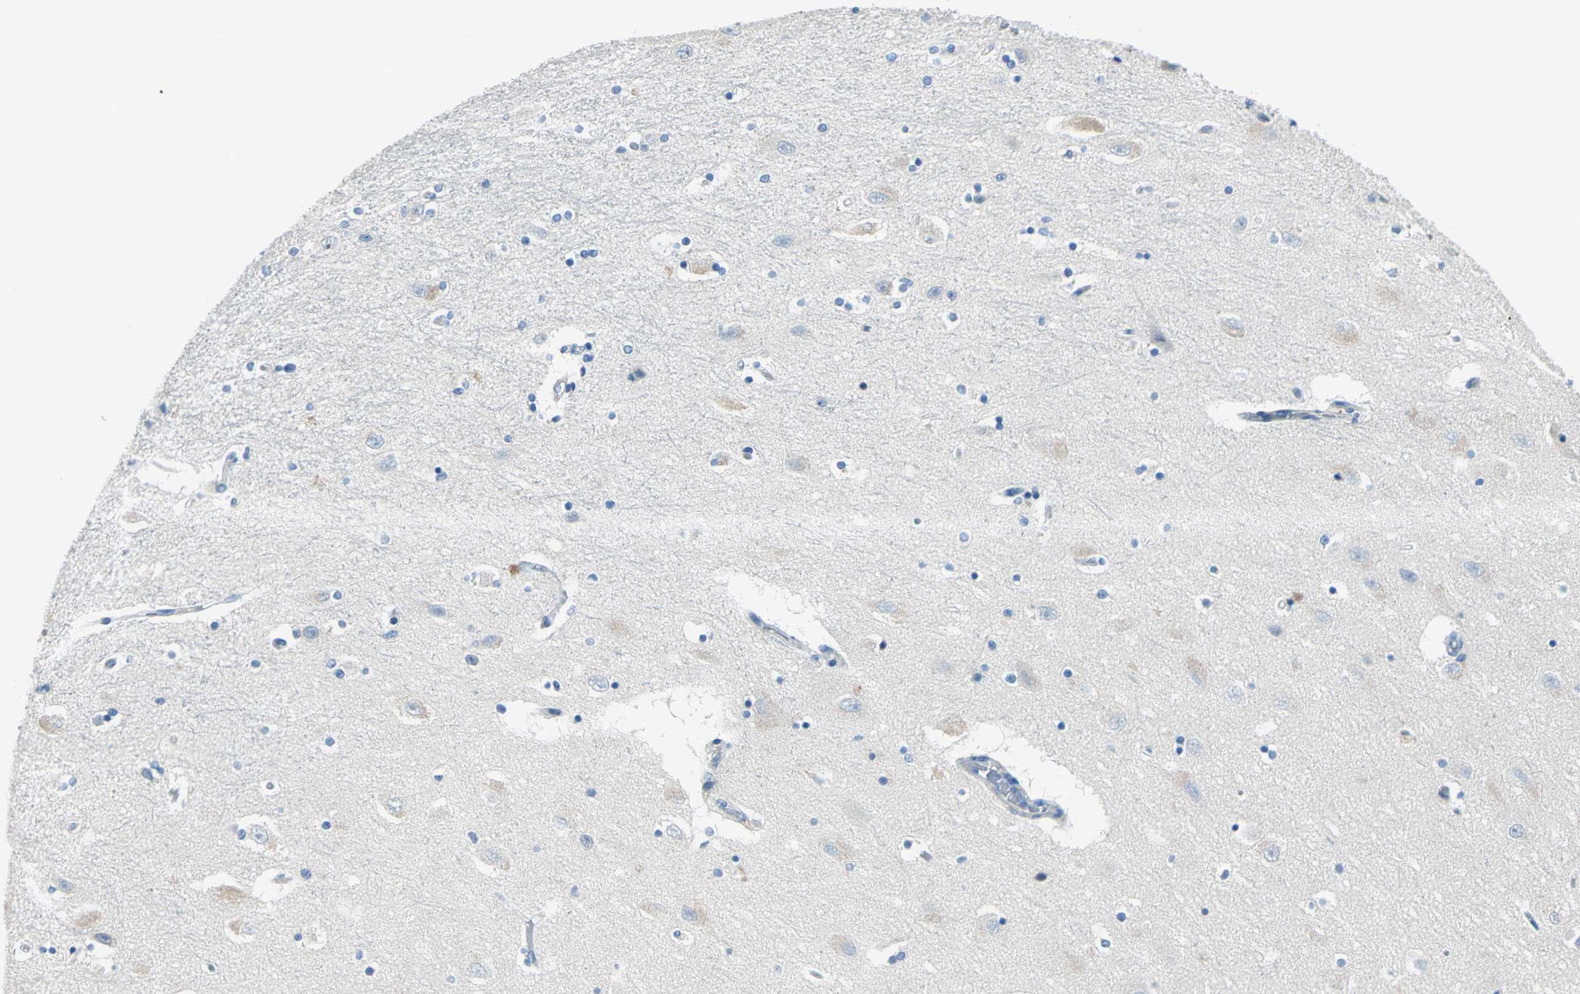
{"staining": {"intensity": "negative", "quantity": "none", "location": "none"}, "tissue": "hippocampus", "cell_type": "Glial cells", "image_type": "normal", "snomed": [{"axis": "morphology", "description": "Normal tissue, NOS"}, {"axis": "topography", "description": "Hippocampus"}], "caption": "DAB immunohistochemical staining of unremarkable hippocampus exhibits no significant positivity in glial cells.", "gene": "MUC4", "patient": {"sex": "female", "age": 54}}